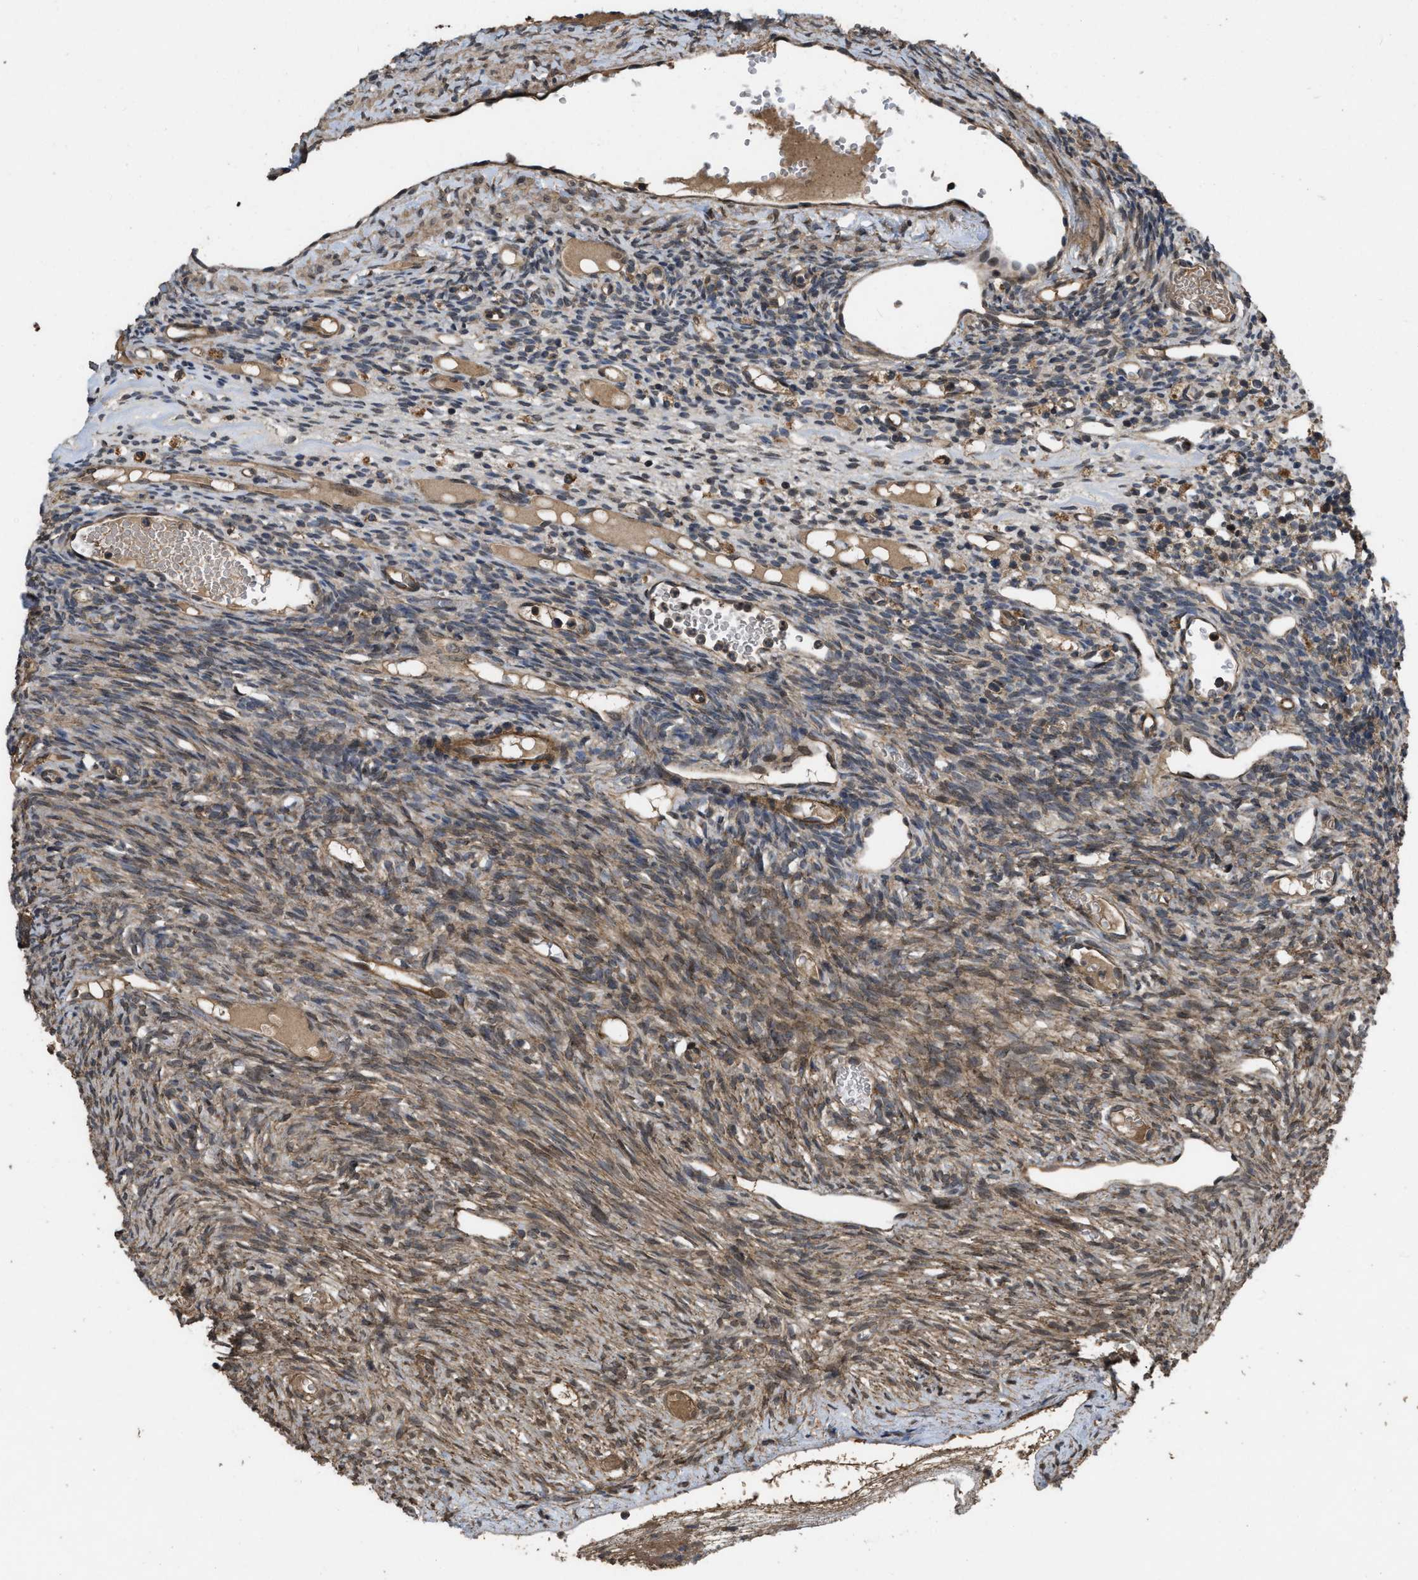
{"staining": {"intensity": "moderate", "quantity": ">75%", "location": "cytoplasmic/membranous"}, "tissue": "ovary", "cell_type": "Follicle cells", "image_type": "normal", "snomed": [{"axis": "morphology", "description": "Normal tissue, NOS"}, {"axis": "topography", "description": "Ovary"}], "caption": "About >75% of follicle cells in benign ovary display moderate cytoplasmic/membranous protein positivity as visualized by brown immunohistochemical staining.", "gene": "UTRN", "patient": {"sex": "female", "age": 33}}